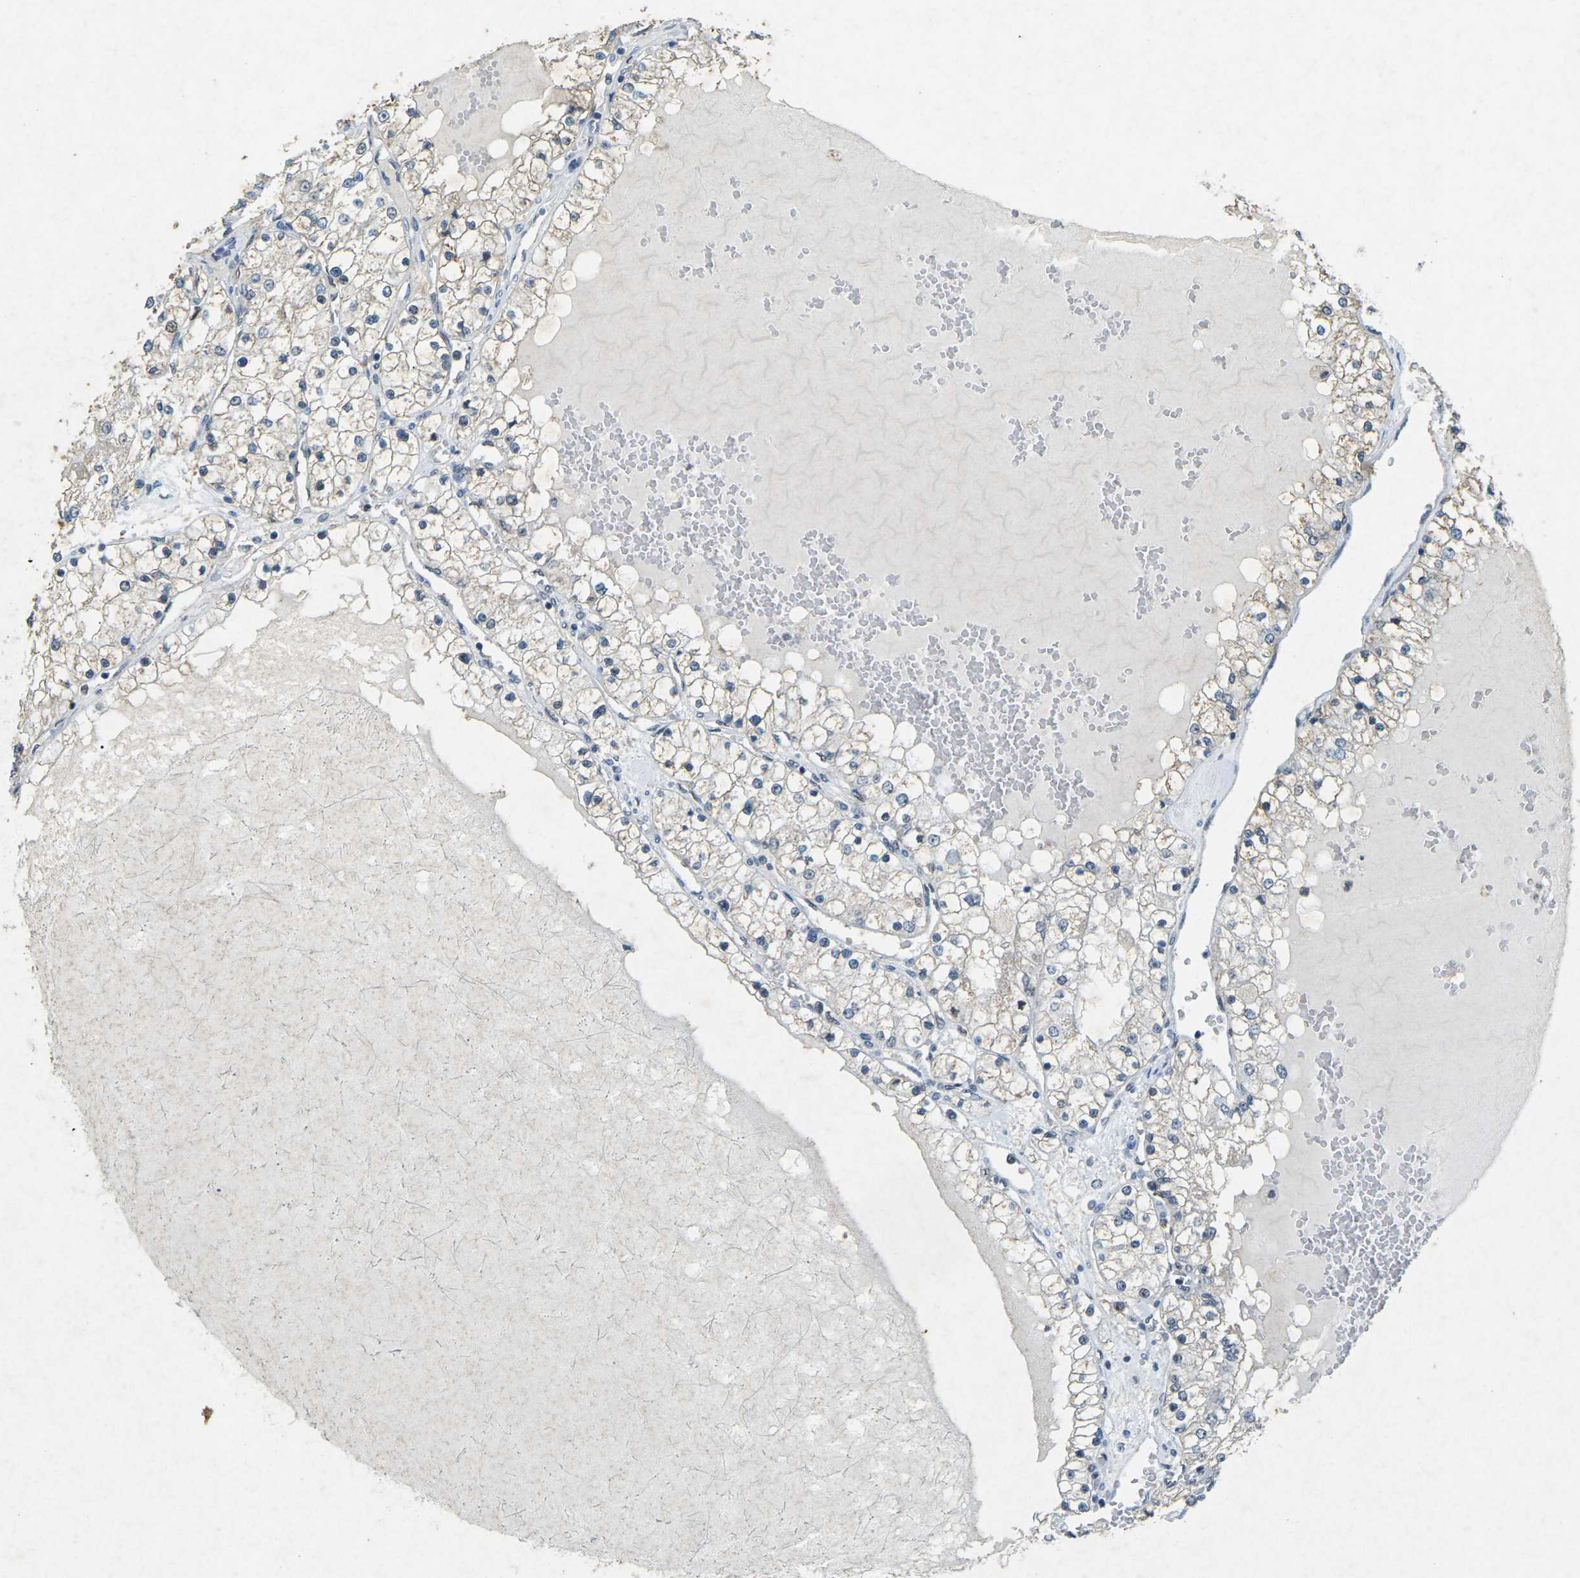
{"staining": {"intensity": "negative", "quantity": "none", "location": "none"}, "tissue": "renal cancer", "cell_type": "Tumor cells", "image_type": "cancer", "snomed": [{"axis": "morphology", "description": "Adenocarcinoma, NOS"}, {"axis": "topography", "description": "Kidney"}], "caption": "Tumor cells show no significant protein positivity in renal adenocarcinoma. (IHC, brightfield microscopy, high magnification).", "gene": "RB1", "patient": {"sex": "male", "age": 68}}